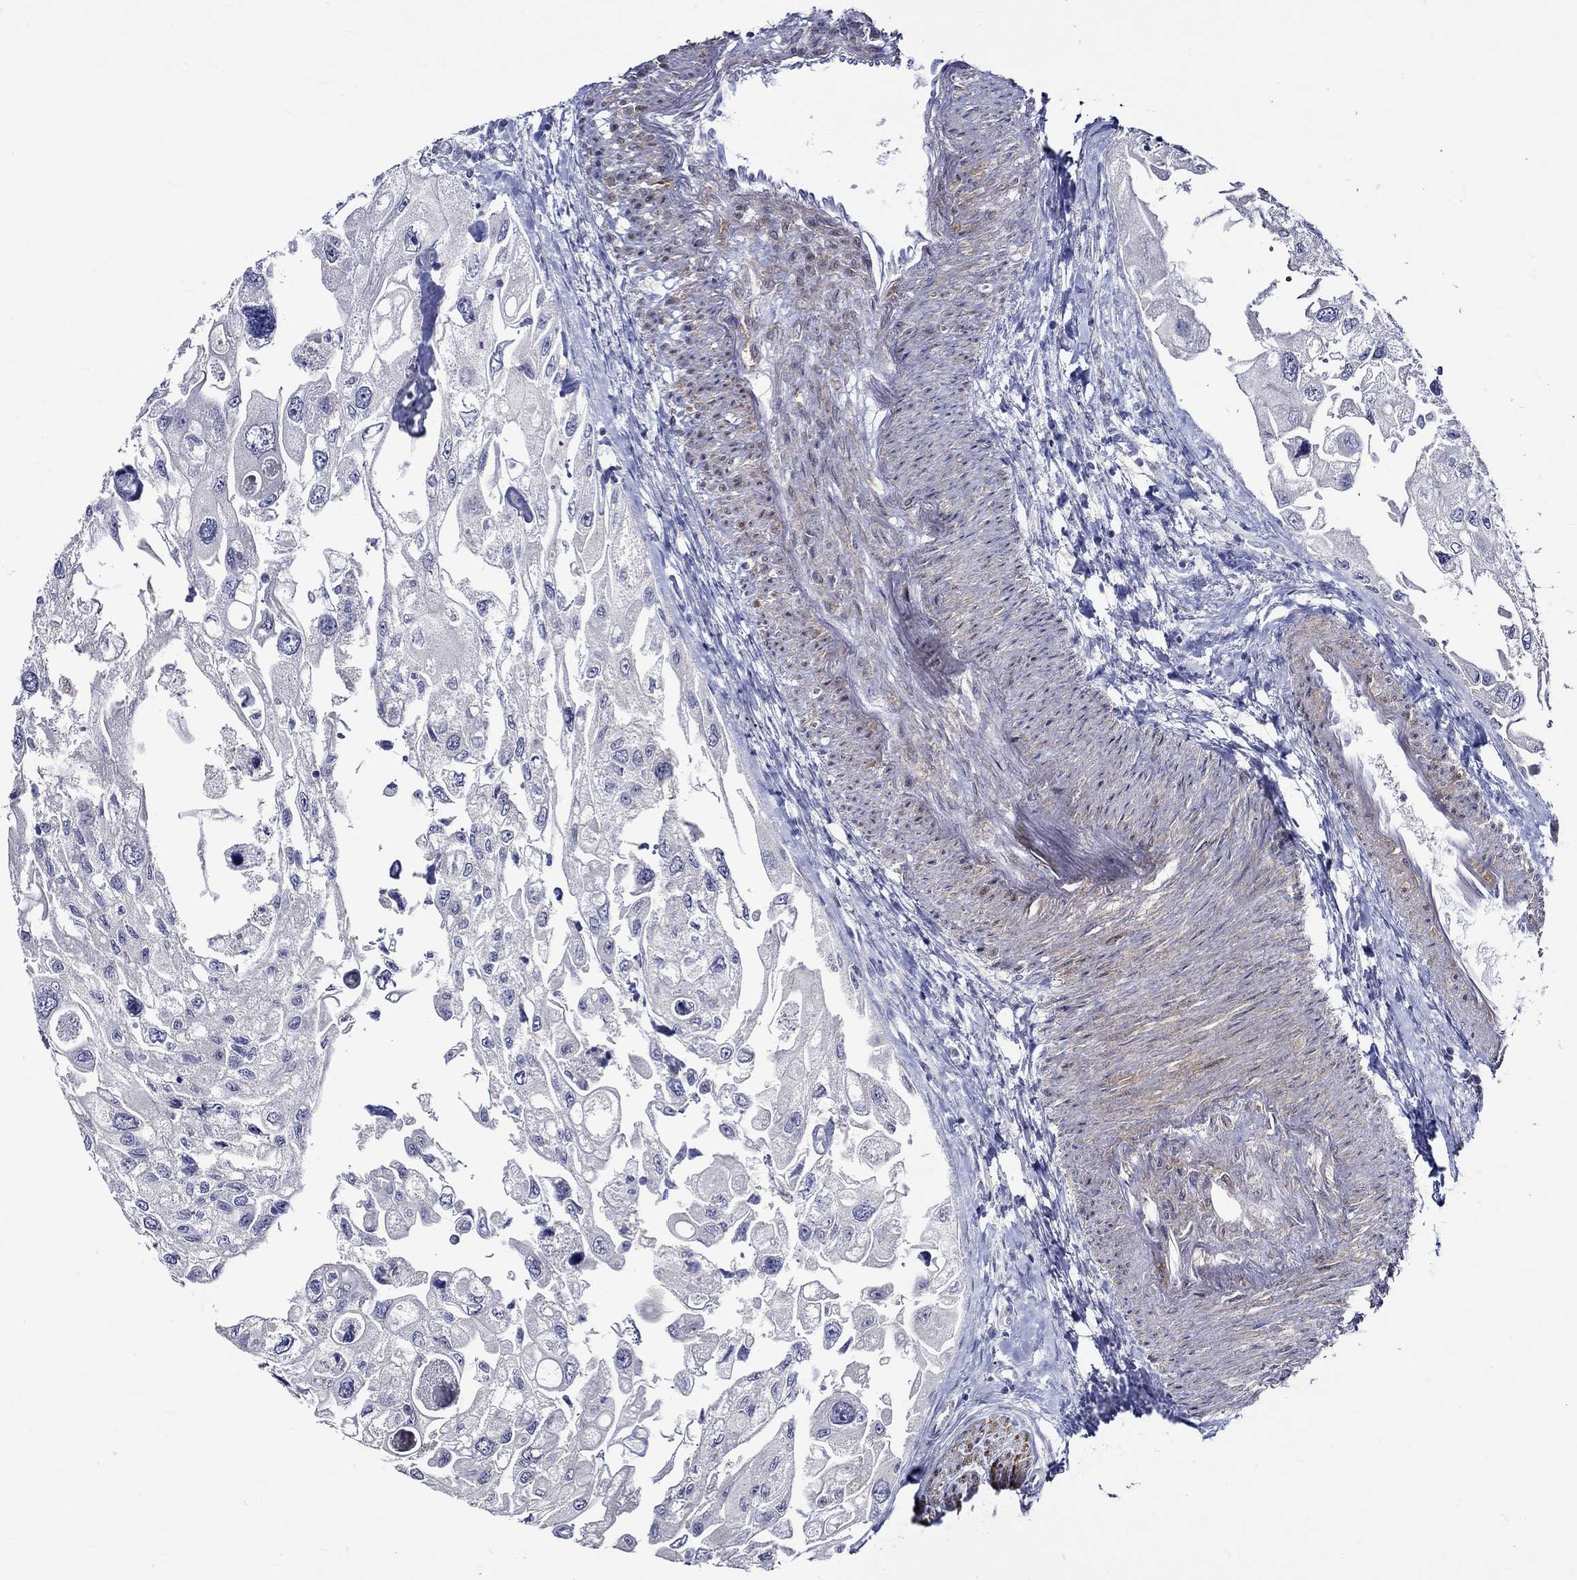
{"staining": {"intensity": "negative", "quantity": "none", "location": "none"}, "tissue": "urothelial cancer", "cell_type": "Tumor cells", "image_type": "cancer", "snomed": [{"axis": "morphology", "description": "Urothelial carcinoma, High grade"}, {"axis": "topography", "description": "Urinary bladder"}], "caption": "An immunohistochemistry histopathology image of urothelial carcinoma (high-grade) is shown. There is no staining in tumor cells of urothelial carcinoma (high-grade). Nuclei are stained in blue.", "gene": "CRYAB", "patient": {"sex": "male", "age": 59}}